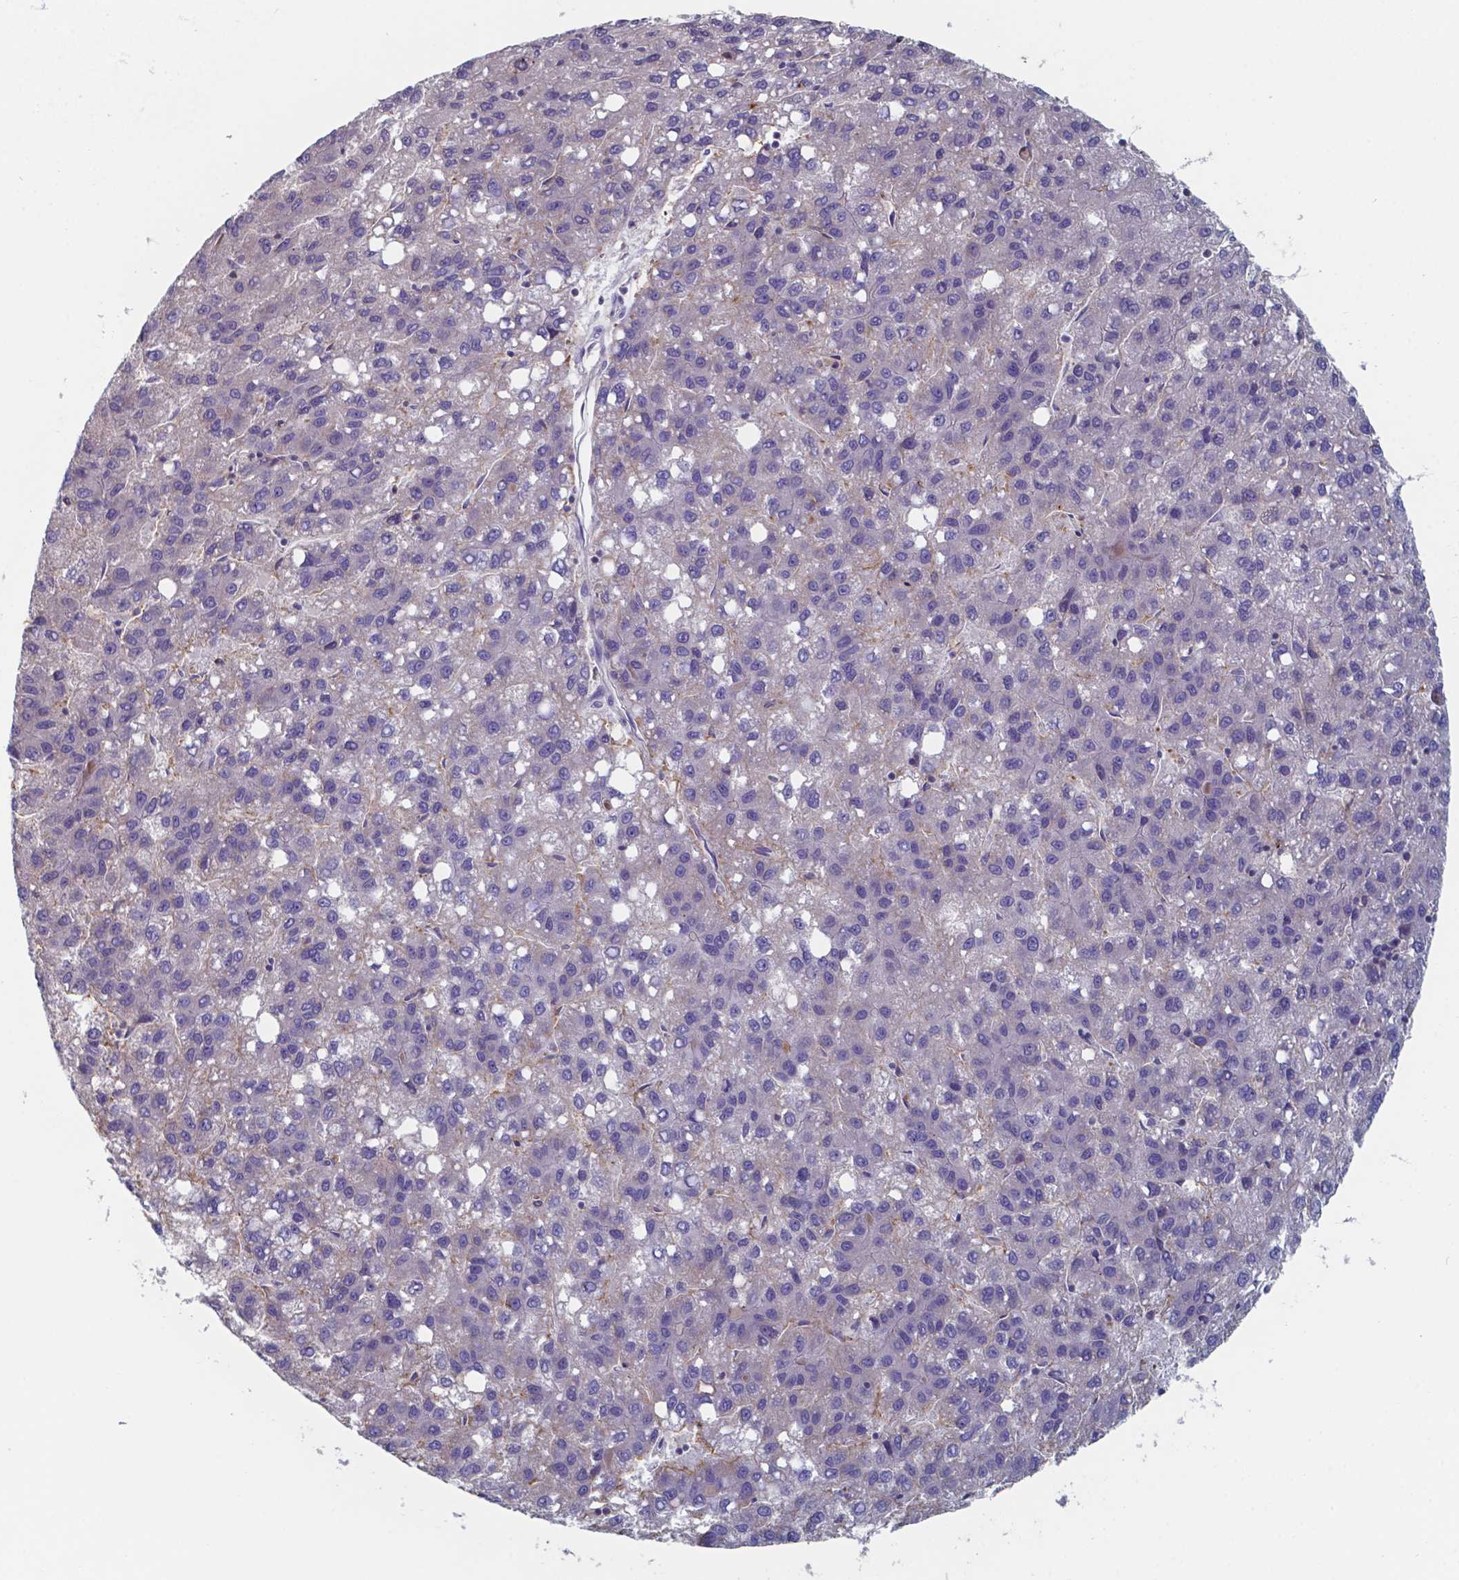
{"staining": {"intensity": "negative", "quantity": "none", "location": "none"}, "tissue": "liver cancer", "cell_type": "Tumor cells", "image_type": "cancer", "snomed": [{"axis": "morphology", "description": "Carcinoma, Hepatocellular, NOS"}, {"axis": "topography", "description": "Liver"}], "caption": "The immunohistochemistry (IHC) image has no significant expression in tumor cells of hepatocellular carcinoma (liver) tissue.", "gene": "BTBD17", "patient": {"sex": "female", "age": 82}}